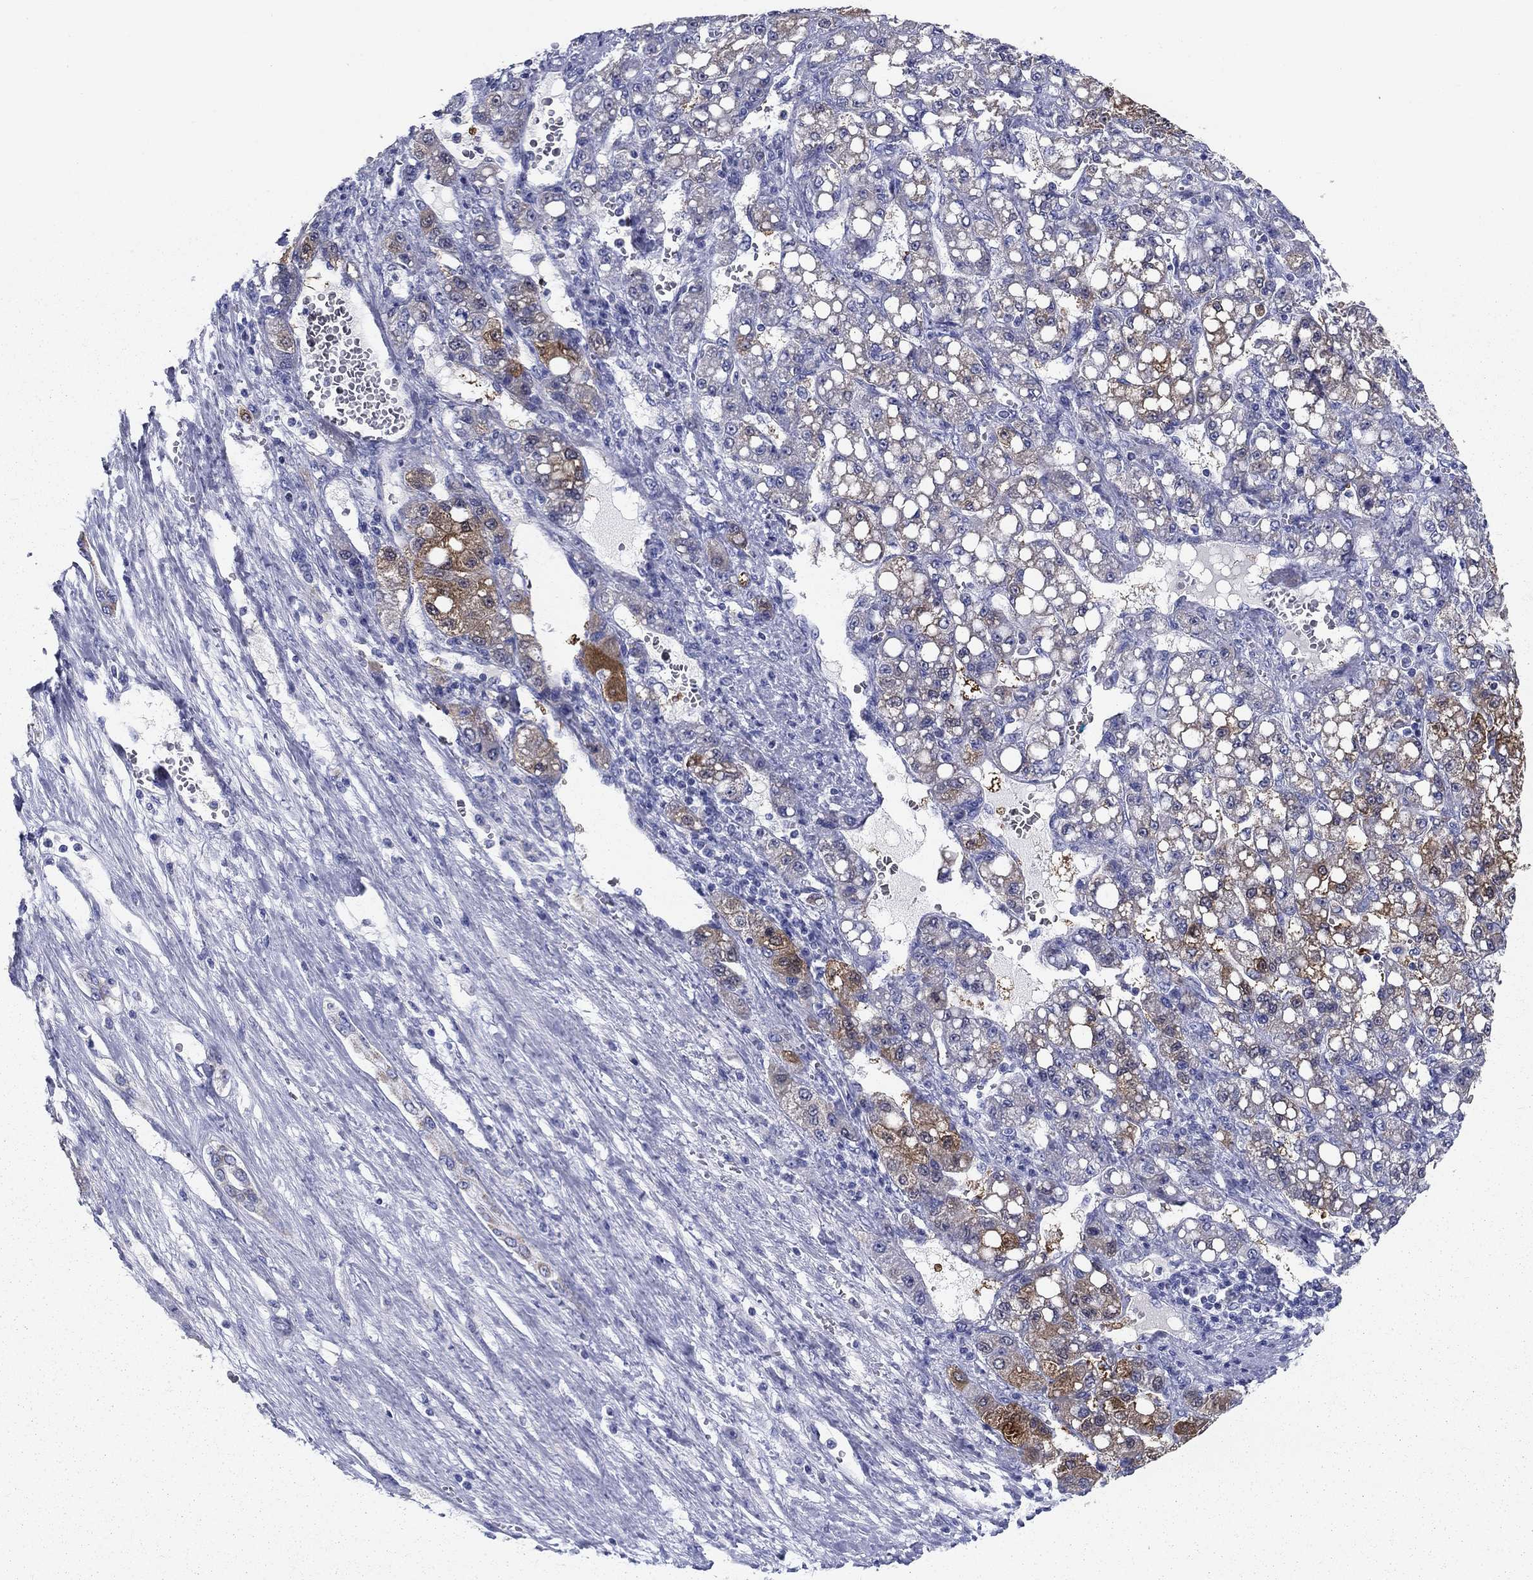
{"staining": {"intensity": "strong", "quantity": "<25%", "location": "cytoplasmic/membranous"}, "tissue": "liver cancer", "cell_type": "Tumor cells", "image_type": "cancer", "snomed": [{"axis": "morphology", "description": "Carcinoma, Hepatocellular, NOS"}, {"axis": "topography", "description": "Liver"}], "caption": "This is a photomicrograph of immunohistochemistry staining of hepatocellular carcinoma (liver), which shows strong expression in the cytoplasmic/membranous of tumor cells.", "gene": "UPB1", "patient": {"sex": "female", "age": 65}}